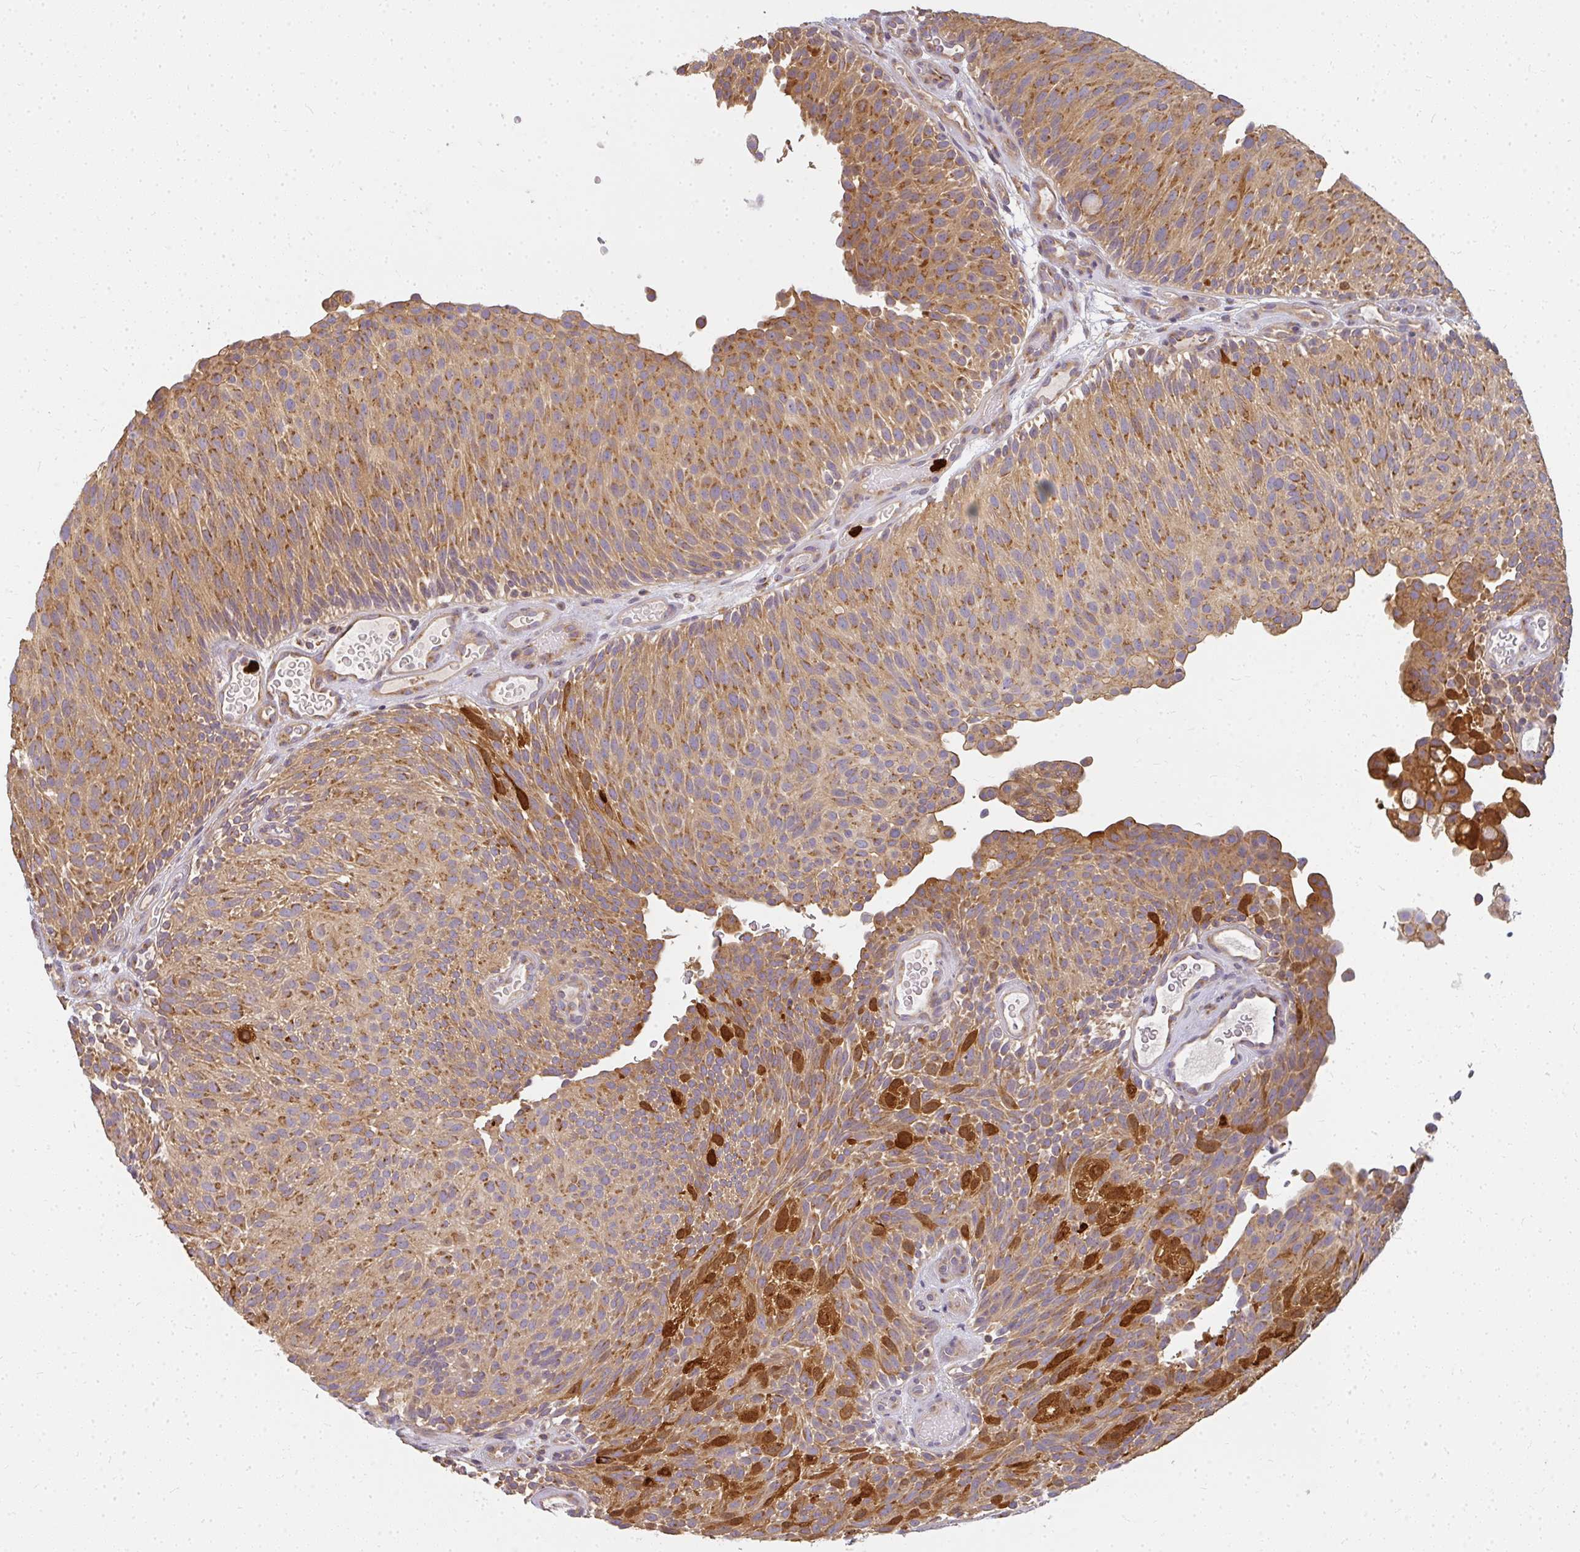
{"staining": {"intensity": "moderate", "quantity": ">75%", "location": "cytoplasmic/membranous"}, "tissue": "urothelial cancer", "cell_type": "Tumor cells", "image_type": "cancer", "snomed": [{"axis": "morphology", "description": "Urothelial carcinoma, Low grade"}, {"axis": "topography", "description": "Urinary bladder"}], "caption": "Immunohistochemistry micrograph of neoplastic tissue: human low-grade urothelial carcinoma stained using immunohistochemistry shows medium levels of moderate protein expression localized specifically in the cytoplasmic/membranous of tumor cells, appearing as a cytoplasmic/membranous brown color.", "gene": "CNTRL", "patient": {"sex": "male", "age": 78}}